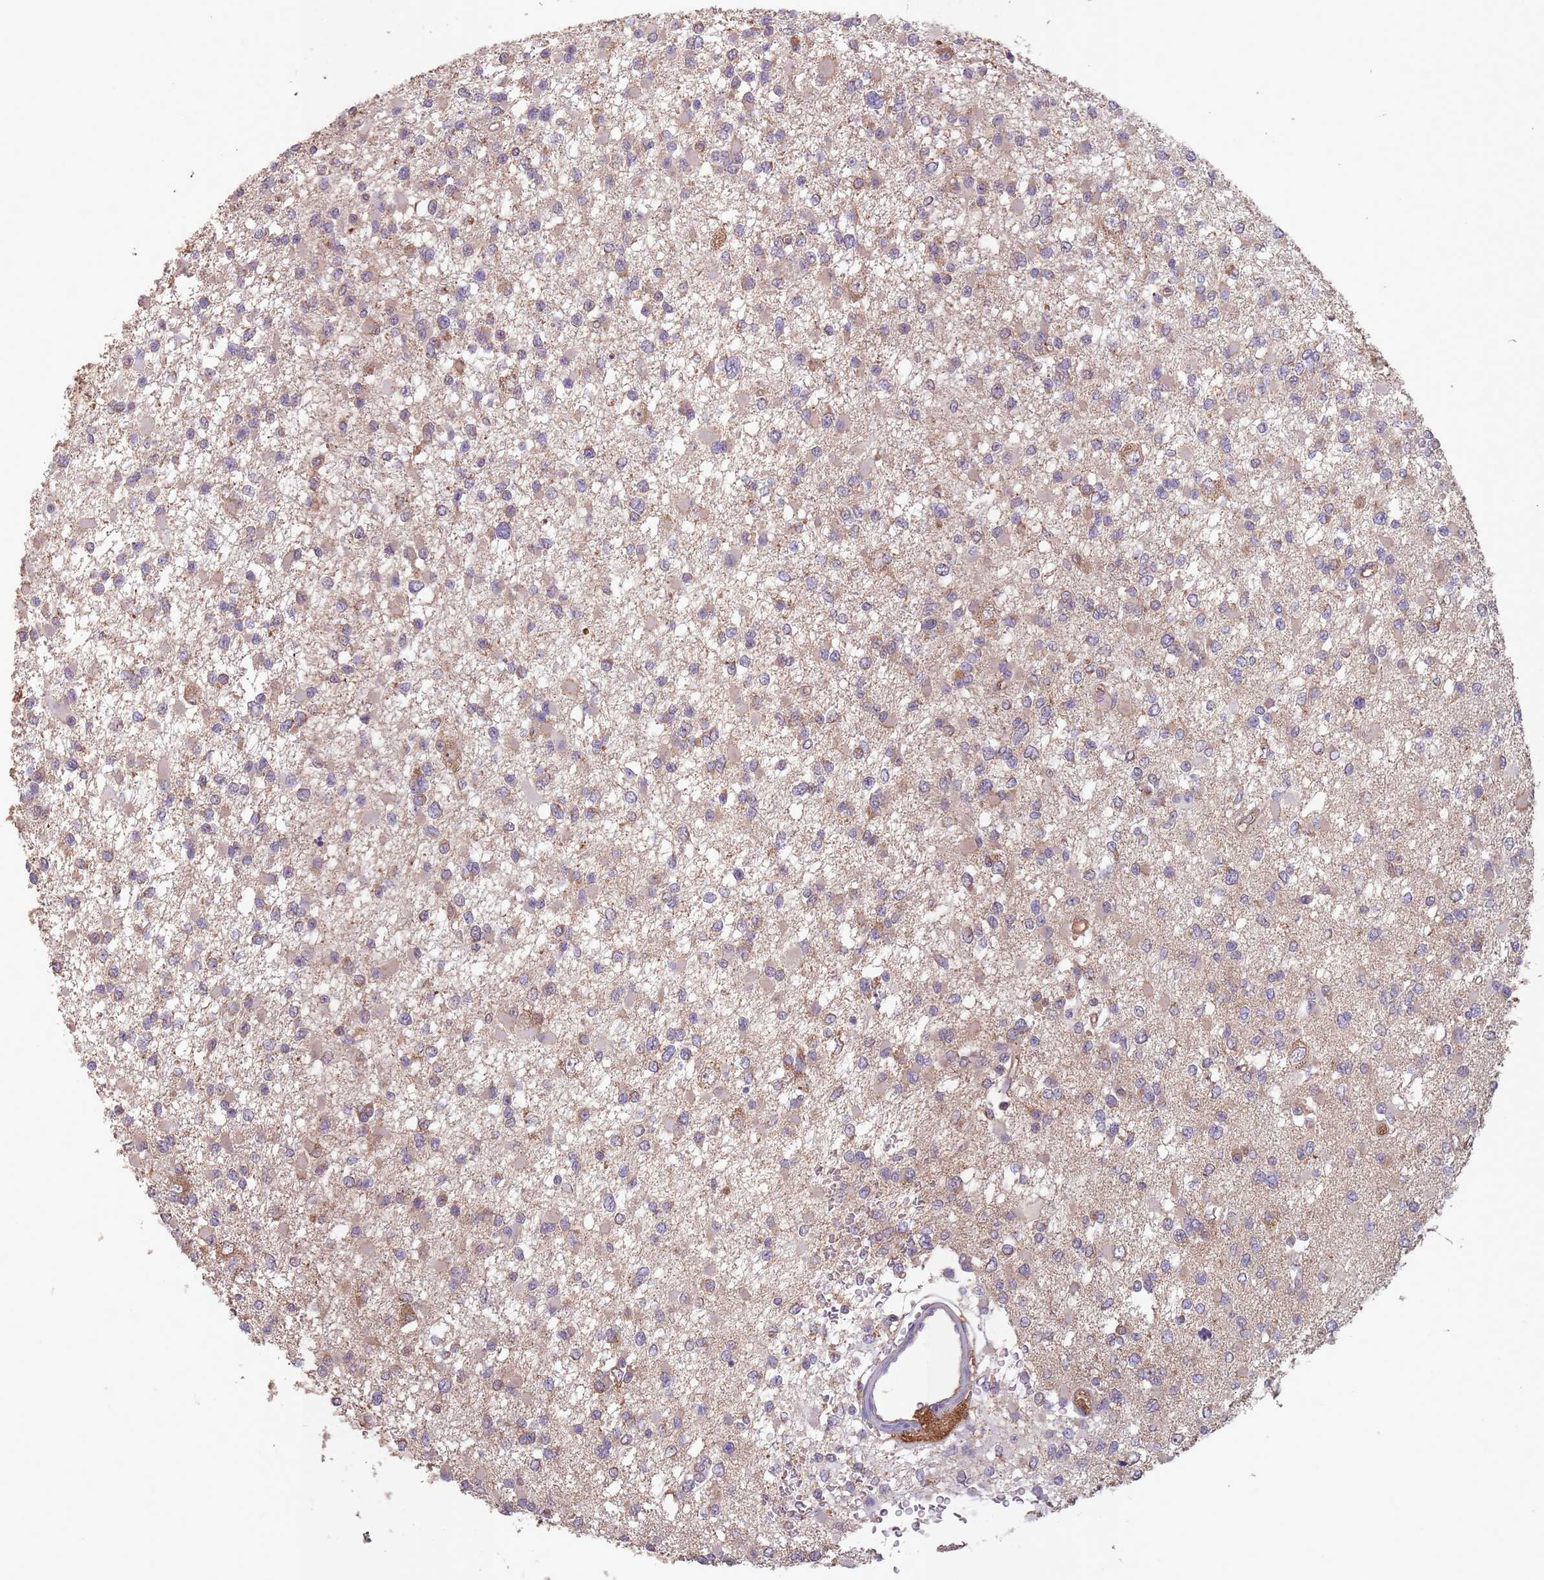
{"staining": {"intensity": "weak", "quantity": "25%-75%", "location": "cytoplasmic/membranous"}, "tissue": "glioma", "cell_type": "Tumor cells", "image_type": "cancer", "snomed": [{"axis": "morphology", "description": "Glioma, malignant, Low grade"}, {"axis": "topography", "description": "Brain"}], "caption": "This micrograph exhibits glioma stained with immunohistochemistry to label a protein in brown. The cytoplasmic/membranous of tumor cells show weak positivity for the protein. Nuclei are counter-stained blue.", "gene": "SANBR", "patient": {"sex": "female", "age": 22}}